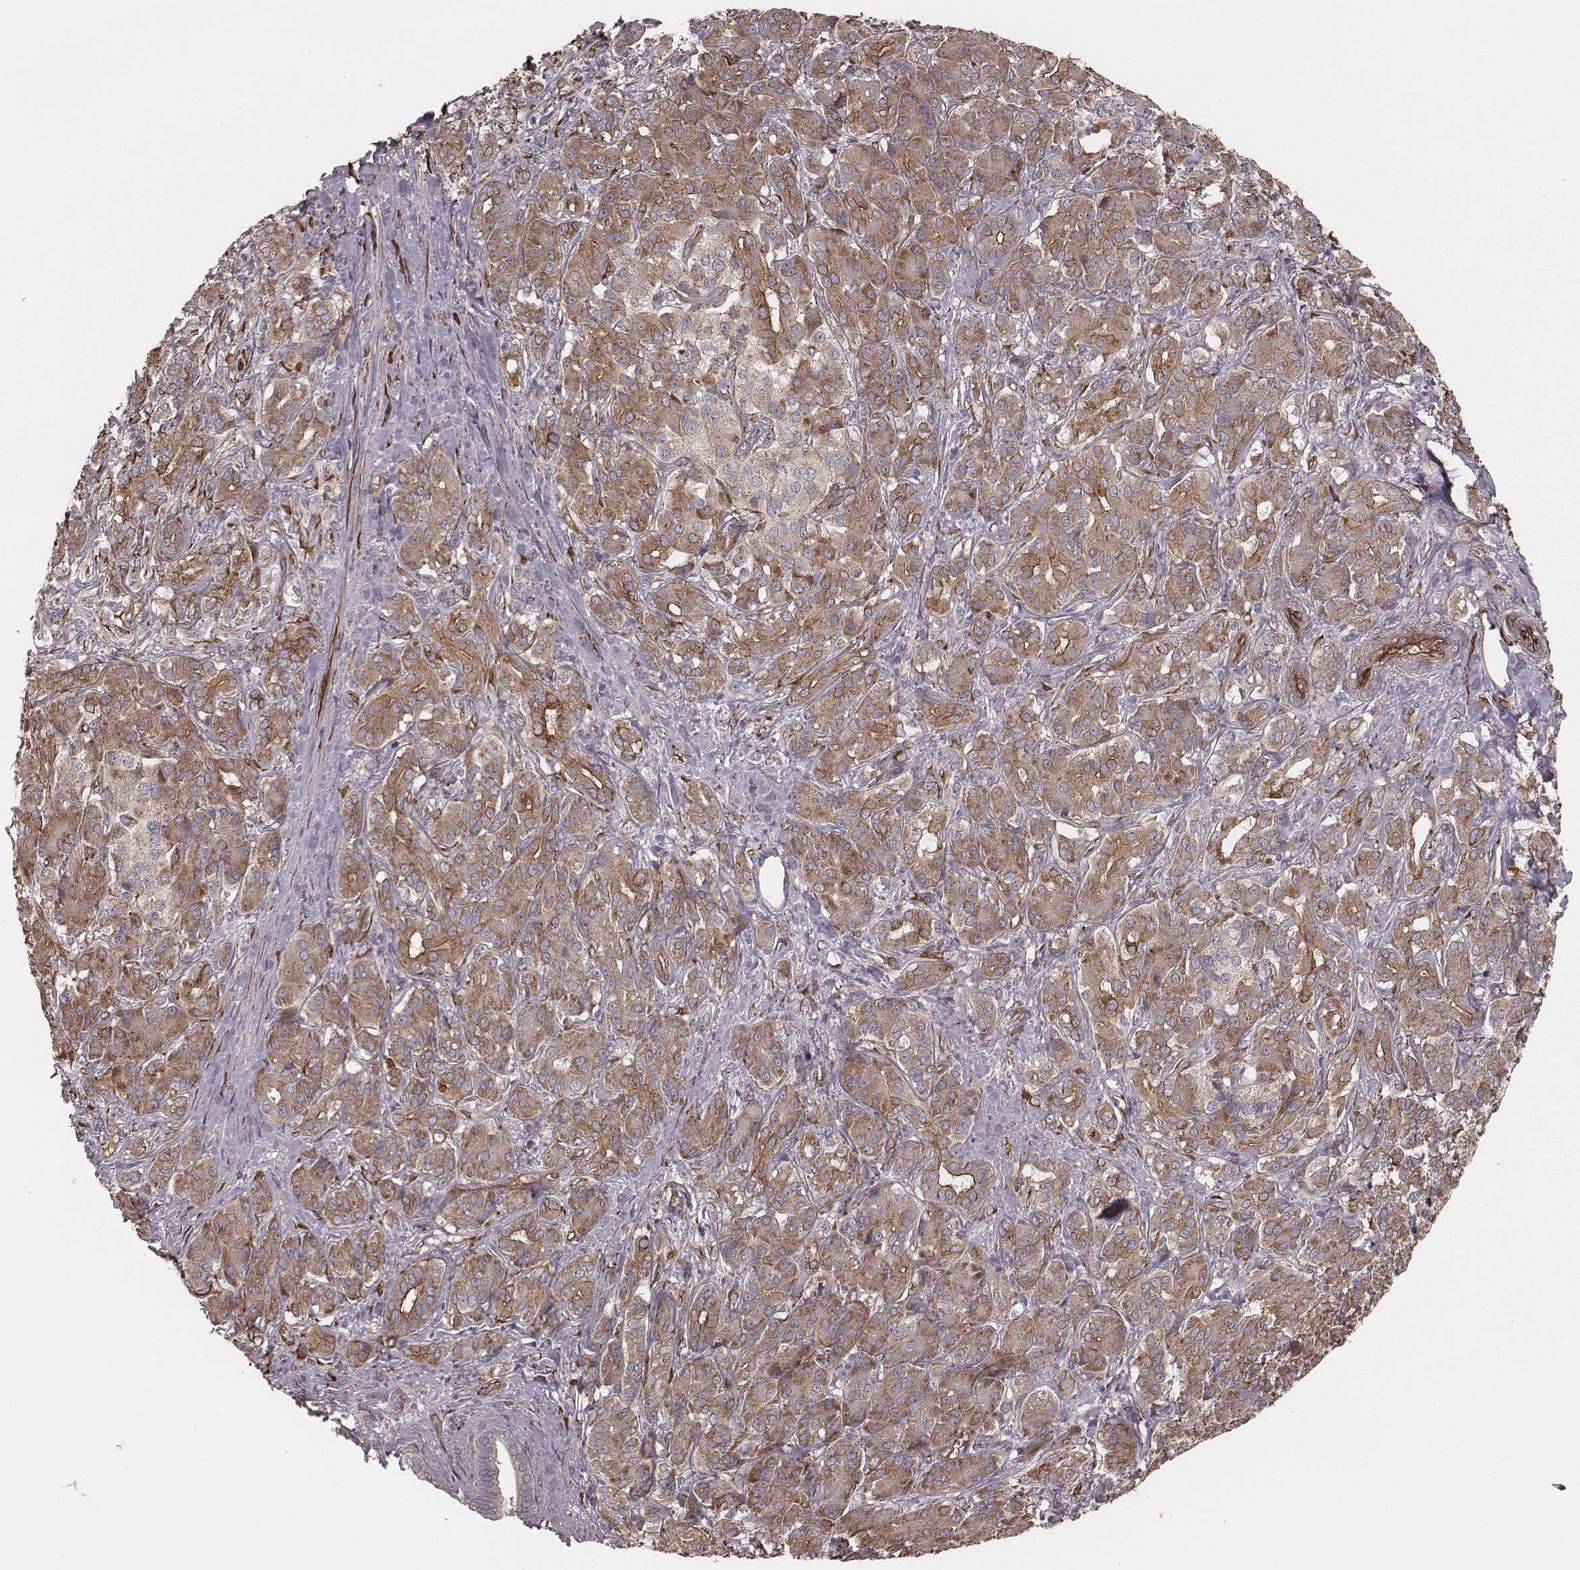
{"staining": {"intensity": "moderate", "quantity": ">75%", "location": "cytoplasmic/membranous"}, "tissue": "pancreatic cancer", "cell_type": "Tumor cells", "image_type": "cancer", "snomed": [{"axis": "morphology", "description": "Normal tissue, NOS"}, {"axis": "morphology", "description": "Inflammation, NOS"}, {"axis": "morphology", "description": "Adenocarcinoma, NOS"}, {"axis": "topography", "description": "Pancreas"}], "caption": "Immunohistochemistry histopathology image of neoplastic tissue: human pancreatic adenocarcinoma stained using immunohistochemistry reveals medium levels of moderate protein expression localized specifically in the cytoplasmic/membranous of tumor cells, appearing as a cytoplasmic/membranous brown color.", "gene": "PALMD", "patient": {"sex": "male", "age": 57}}